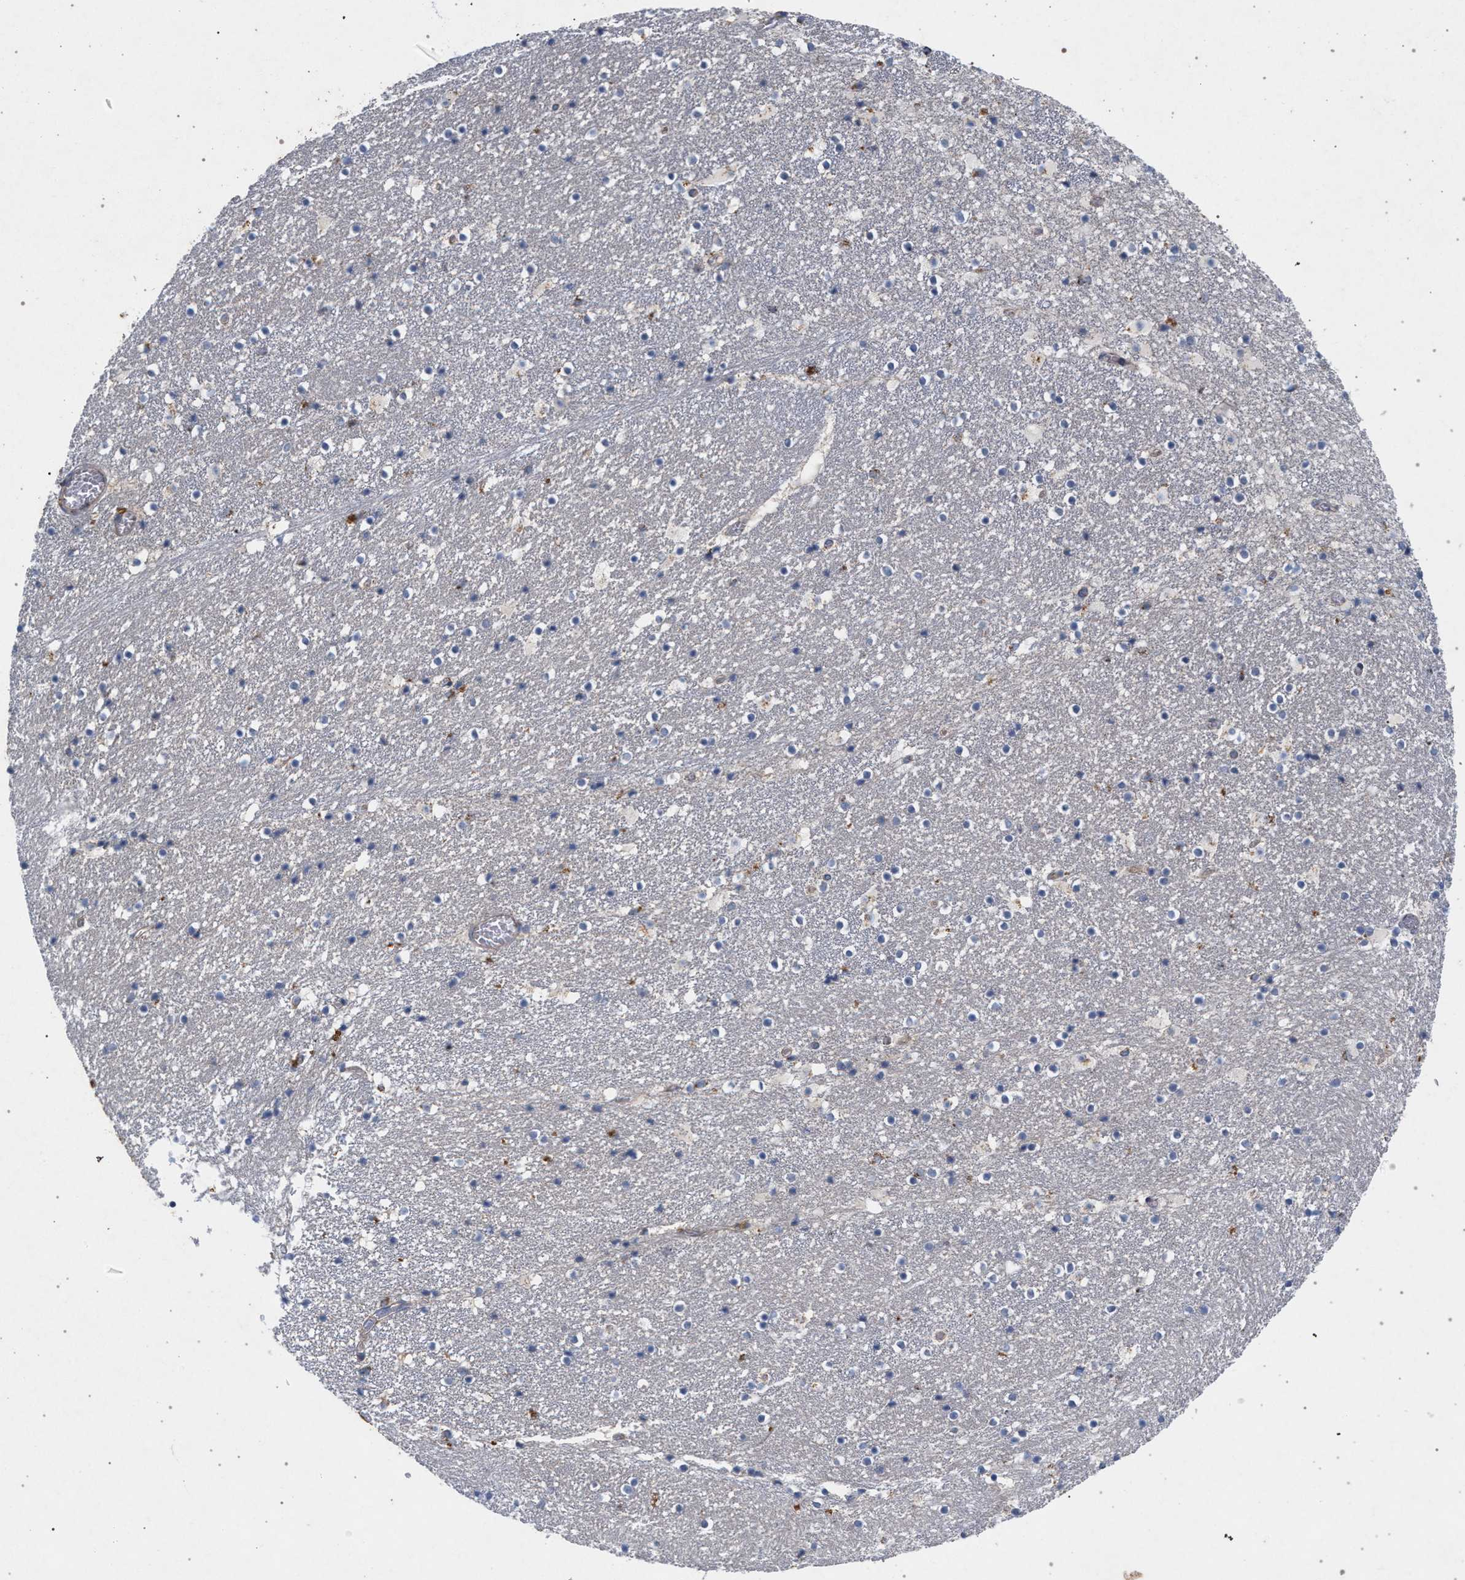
{"staining": {"intensity": "weak", "quantity": "25%-75%", "location": "cytoplasmic/membranous"}, "tissue": "caudate", "cell_type": "Glial cells", "image_type": "normal", "snomed": [{"axis": "morphology", "description": "Normal tissue, NOS"}, {"axis": "topography", "description": "Lateral ventricle wall"}], "caption": "Protein analysis of normal caudate demonstrates weak cytoplasmic/membranous expression in about 25%-75% of glial cells.", "gene": "MAMDC2", "patient": {"sex": "male", "age": 45}}